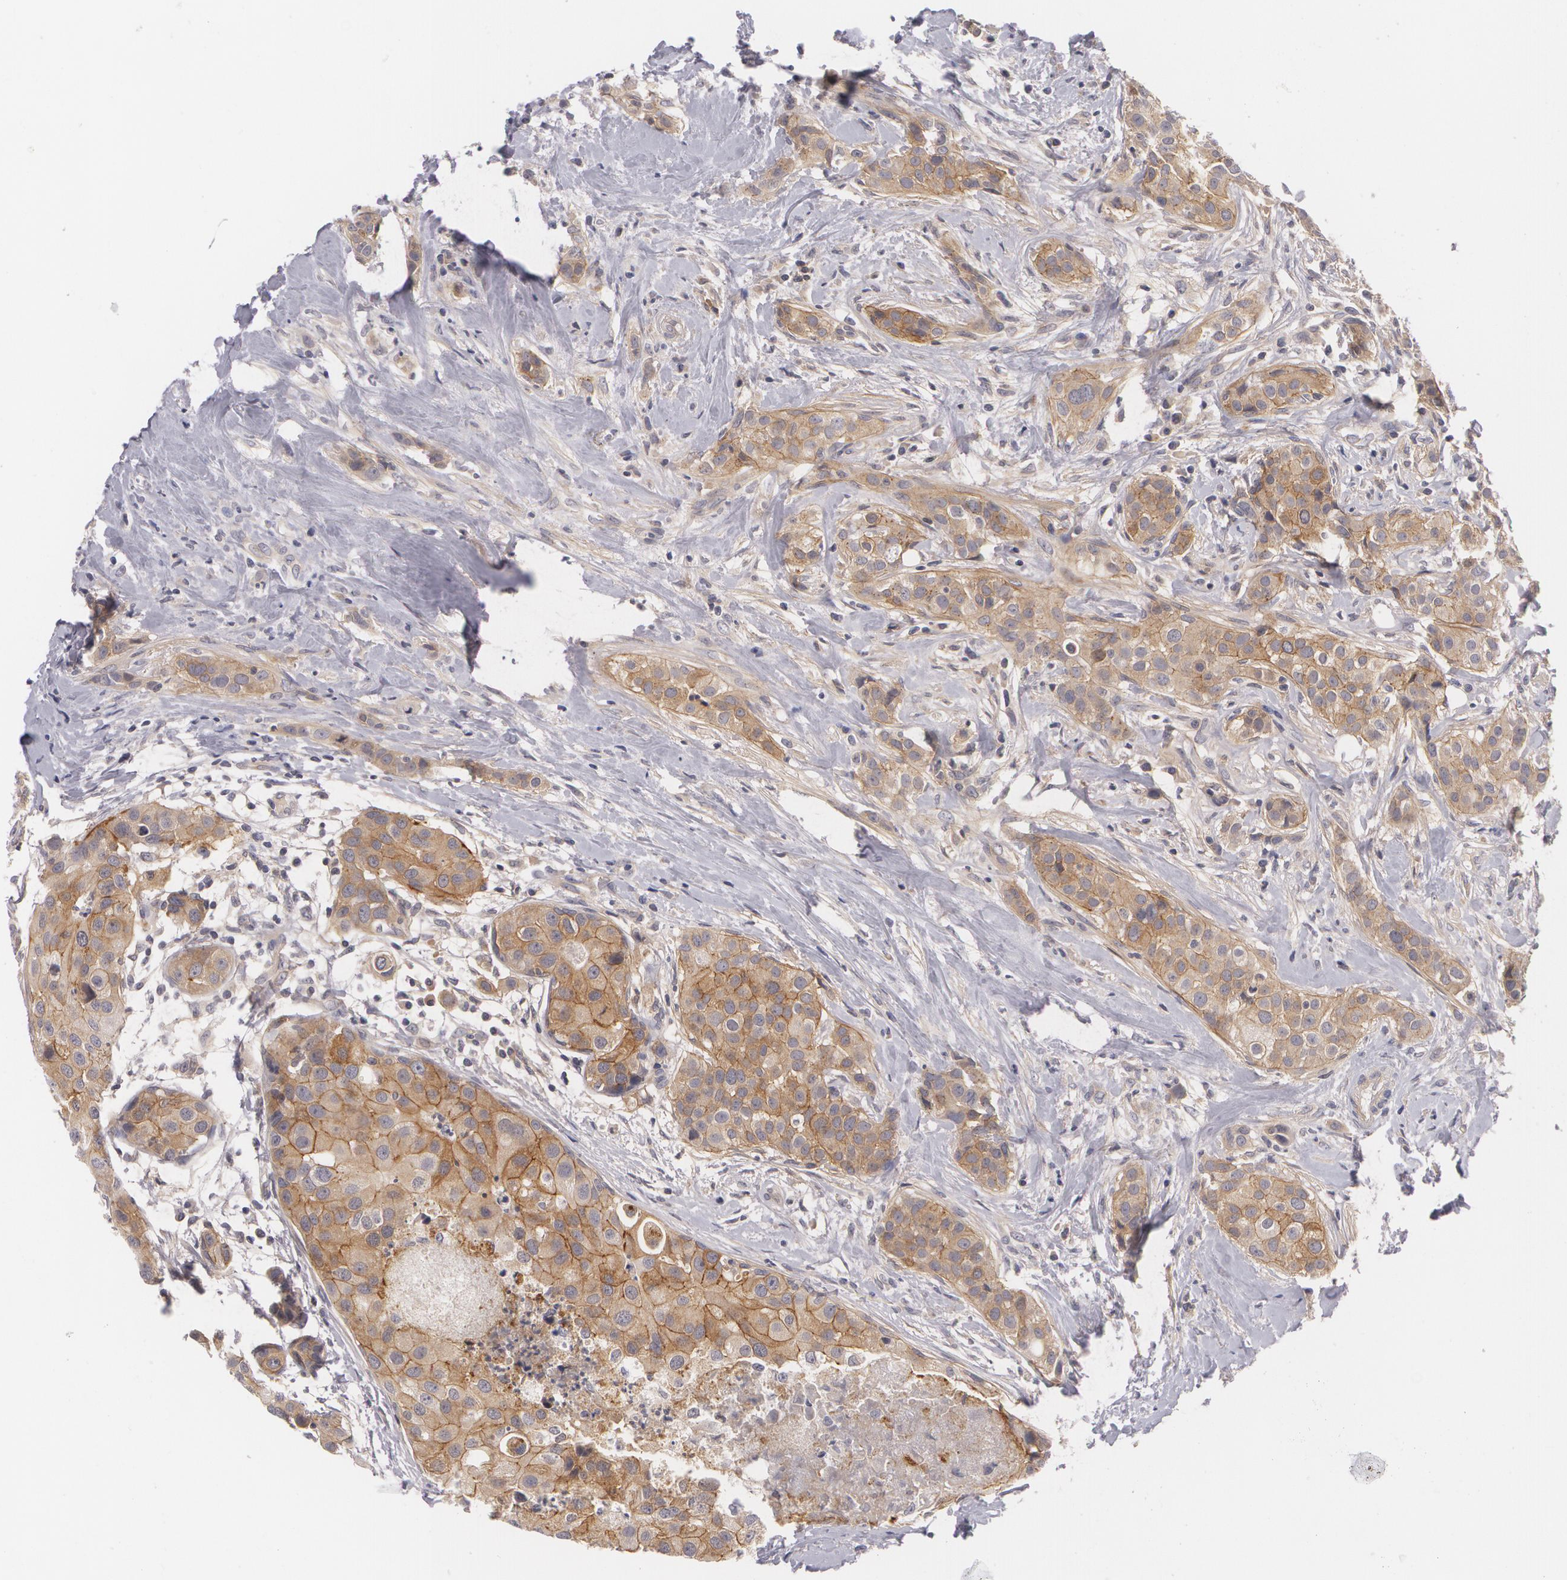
{"staining": {"intensity": "moderate", "quantity": ">75%", "location": "cytoplasmic/membranous"}, "tissue": "breast cancer", "cell_type": "Tumor cells", "image_type": "cancer", "snomed": [{"axis": "morphology", "description": "Duct carcinoma"}, {"axis": "topography", "description": "Breast"}], "caption": "High-magnification brightfield microscopy of breast infiltrating ductal carcinoma stained with DAB (3,3'-diaminobenzidine) (brown) and counterstained with hematoxylin (blue). tumor cells exhibit moderate cytoplasmic/membranous staining is appreciated in about>75% of cells. The protein is shown in brown color, while the nuclei are stained blue.", "gene": "CASK", "patient": {"sex": "female", "age": 45}}